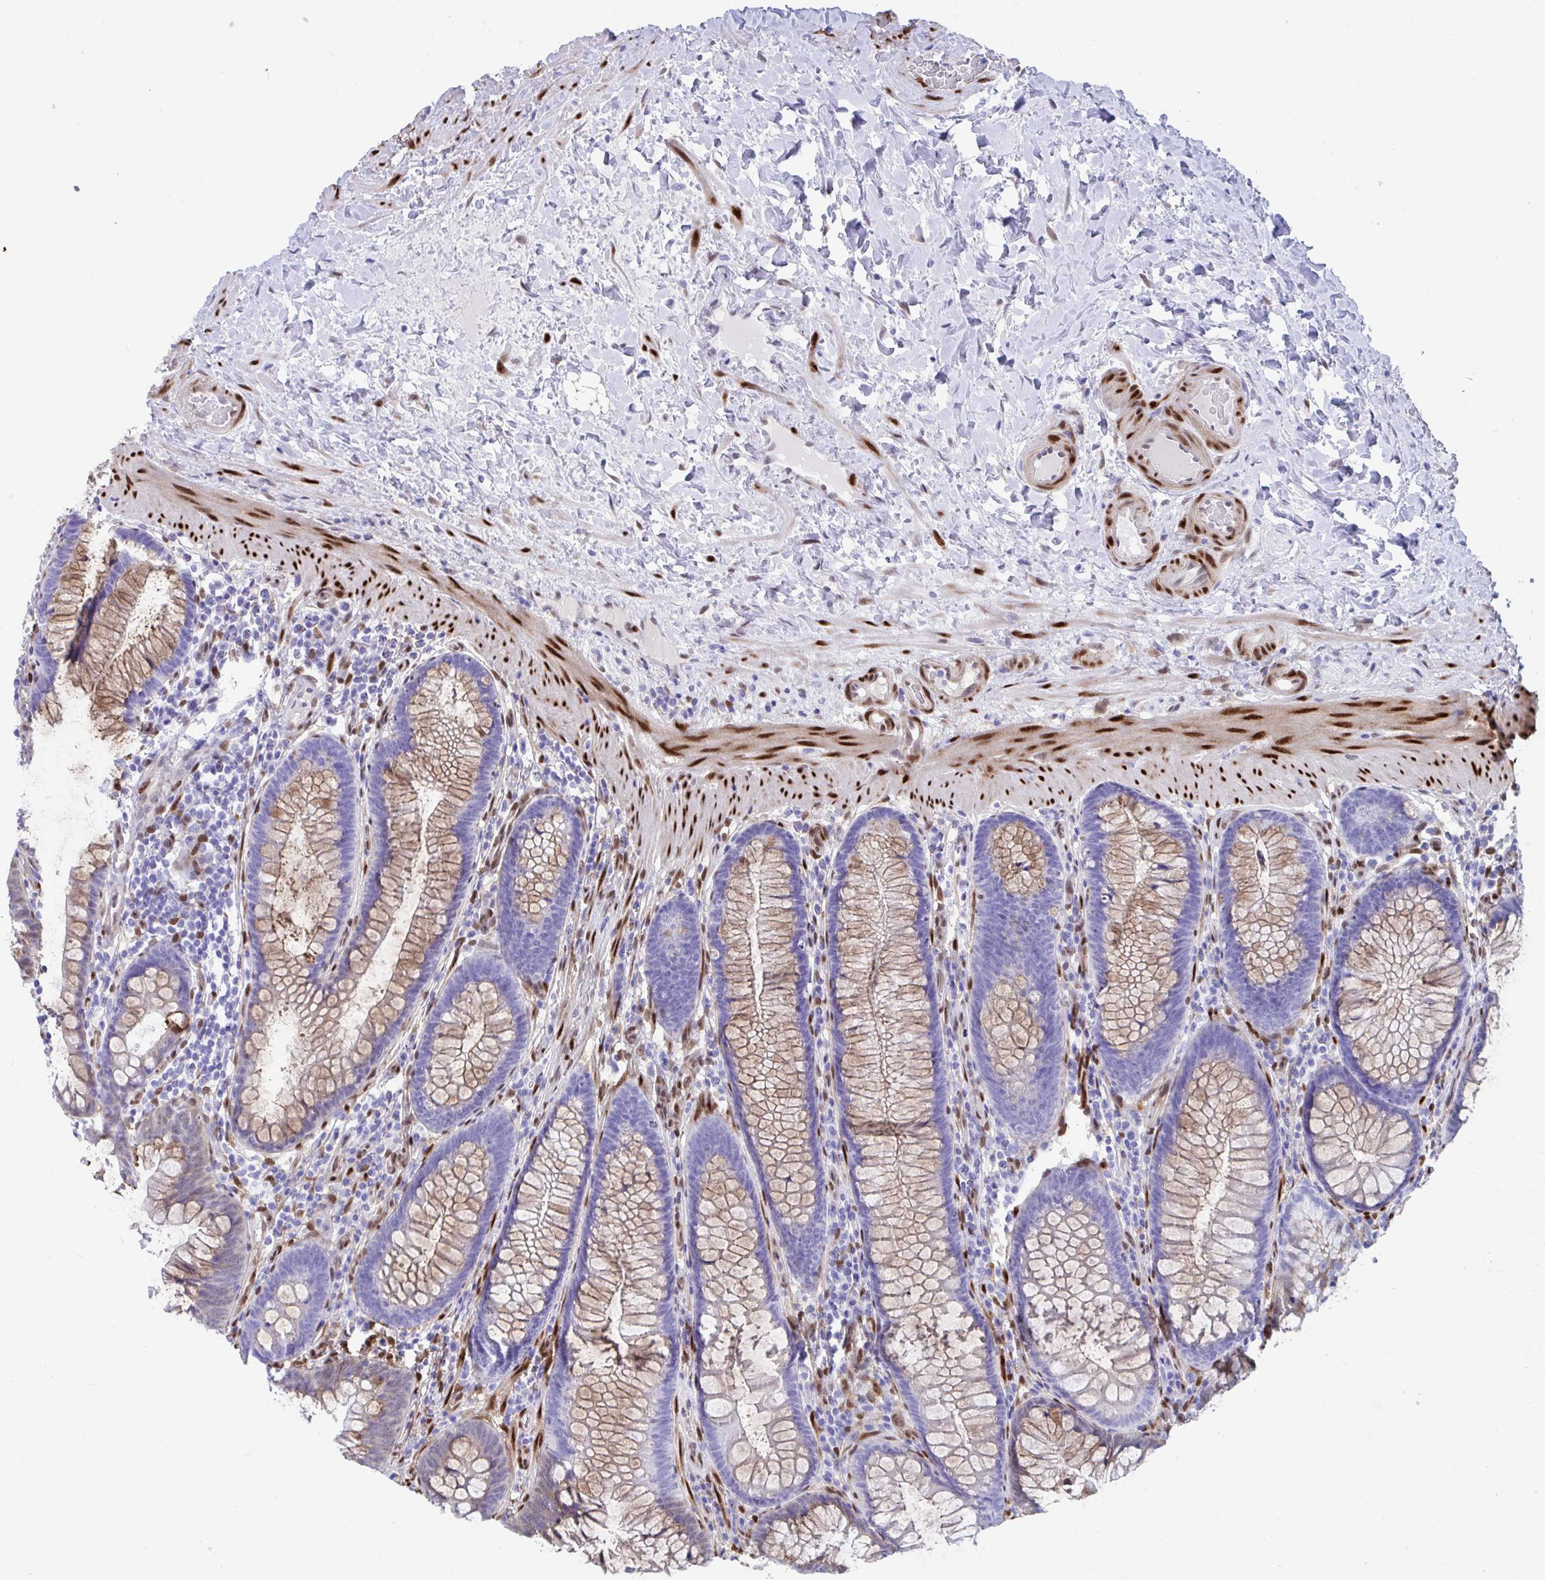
{"staining": {"intensity": "strong", "quantity": ">75%", "location": "nuclear"}, "tissue": "colon", "cell_type": "Endothelial cells", "image_type": "normal", "snomed": [{"axis": "morphology", "description": "Normal tissue, NOS"}, {"axis": "morphology", "description": "Adenoma, NOS"}, {"axis": "topography", "description": "Soft tissue"}, {"axis": "topography", "description": "Colon"}], "caption": "Immunohistochemistry staining of normal colon, which displays high levels of strong nuclear expression in about >75% of endothelial cells indicating strong nuclear protein staining. The staining was performed using DAB (3,3'-diaminobenzidine) (brown) for protein detection and nuclei were counterstained in hematoxylin (blue).", "gene": "RBPMS", "patient": {"sex": "male", "age": 47}}